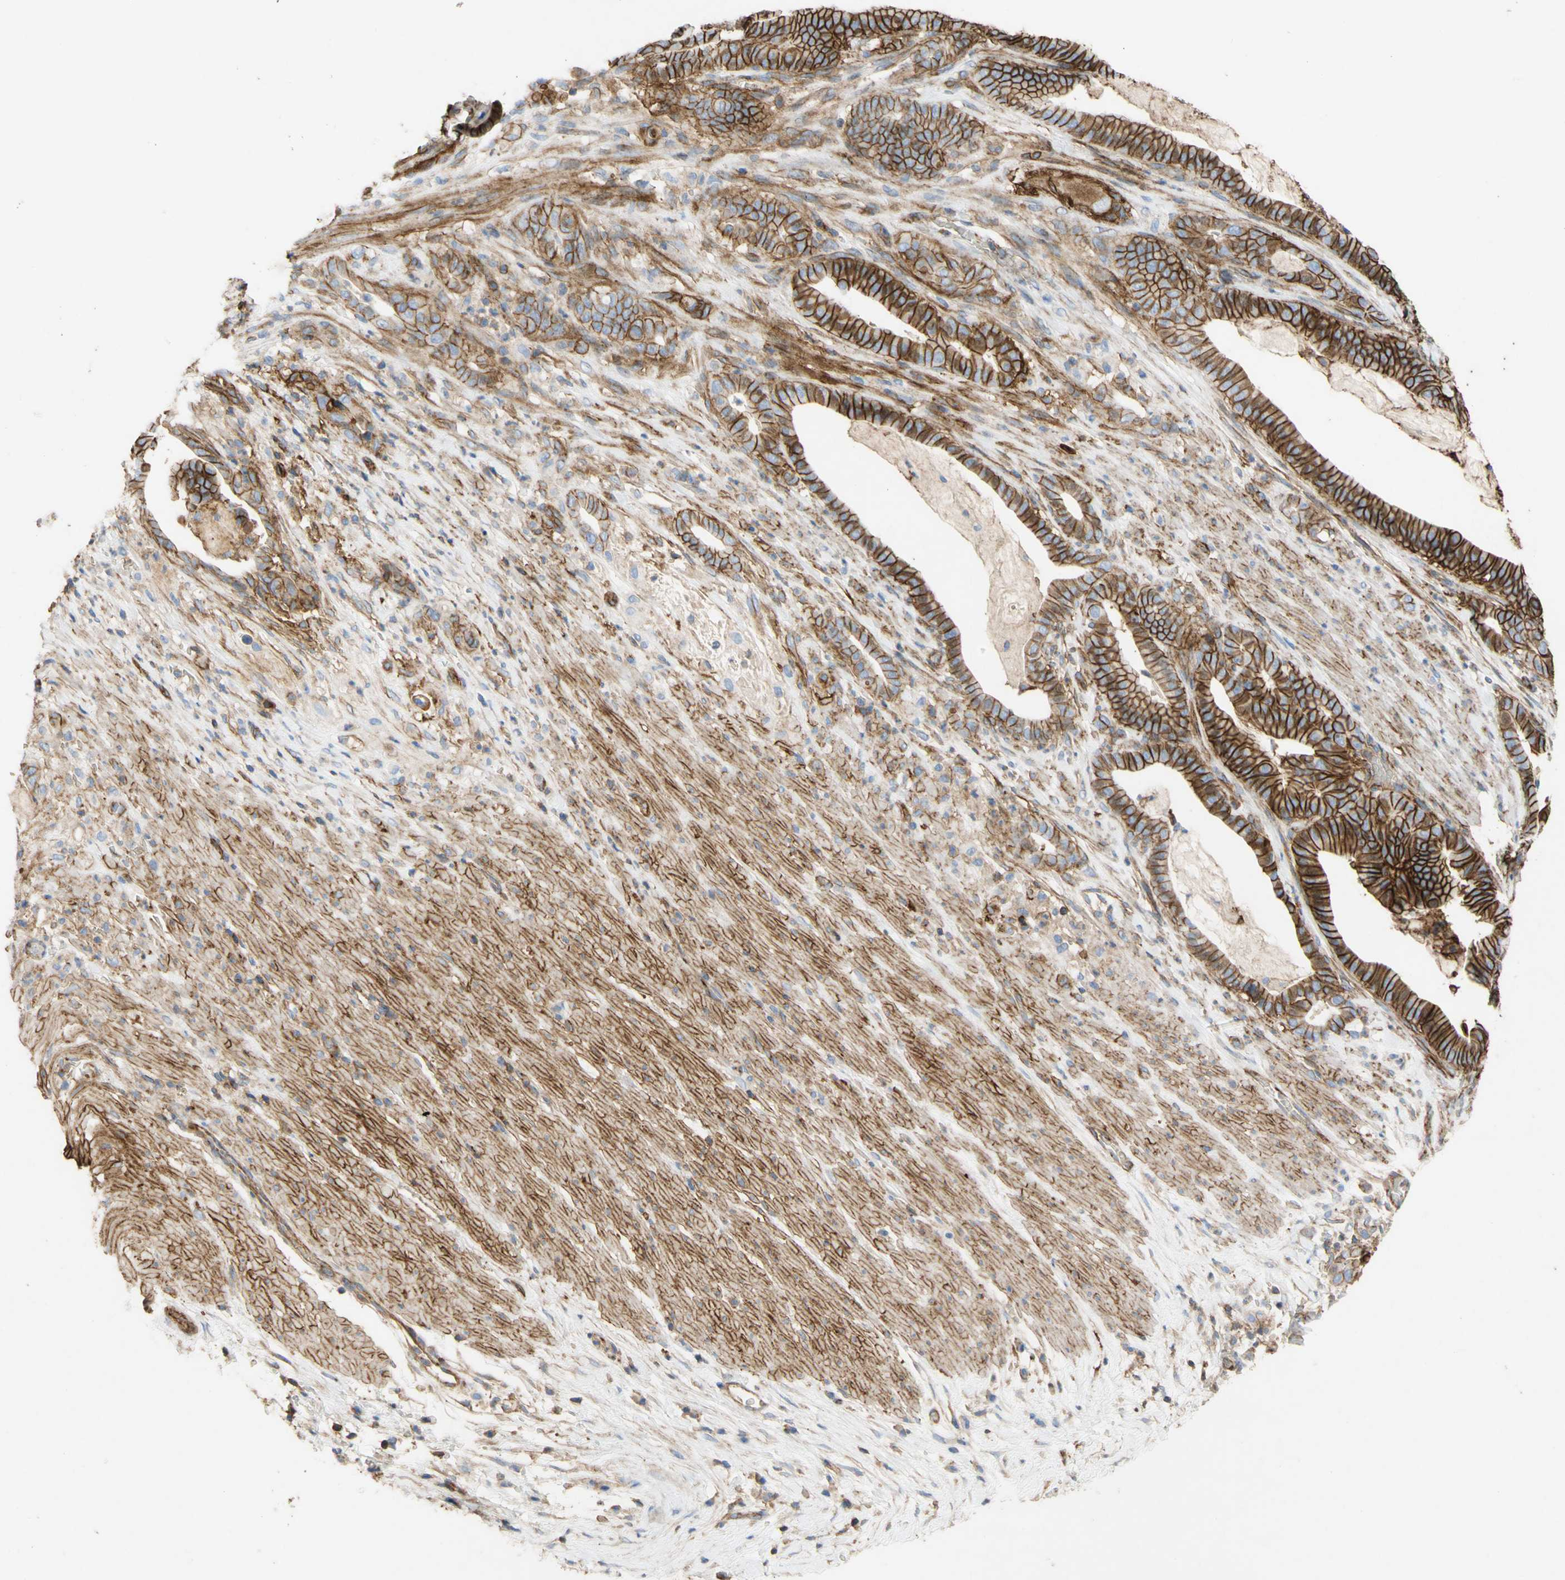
{"staining": {"intensity": "strong", "quantity": ">75%", "location": "cytoplasmic/membranous"}, "tissue": "pancreatic cancer", "cell_type": "Tumor cells", "image_type": "cancer", "snomed": [{"axis": "morphology", "description": "Adenocarcinoma, NOS"}, {"axis": "topography", "description": "Pancreas"}], "caption": "IHC (DAB (3,3'-diaminobenzidine)) staining of human pancreatic adenocarcinoma reveals strong cytoplasmic/membranous protein staining in approximately >75% of tumor cells.", "gene": "ATP2A3", "patient": {"sex": "male", "age": 63}}